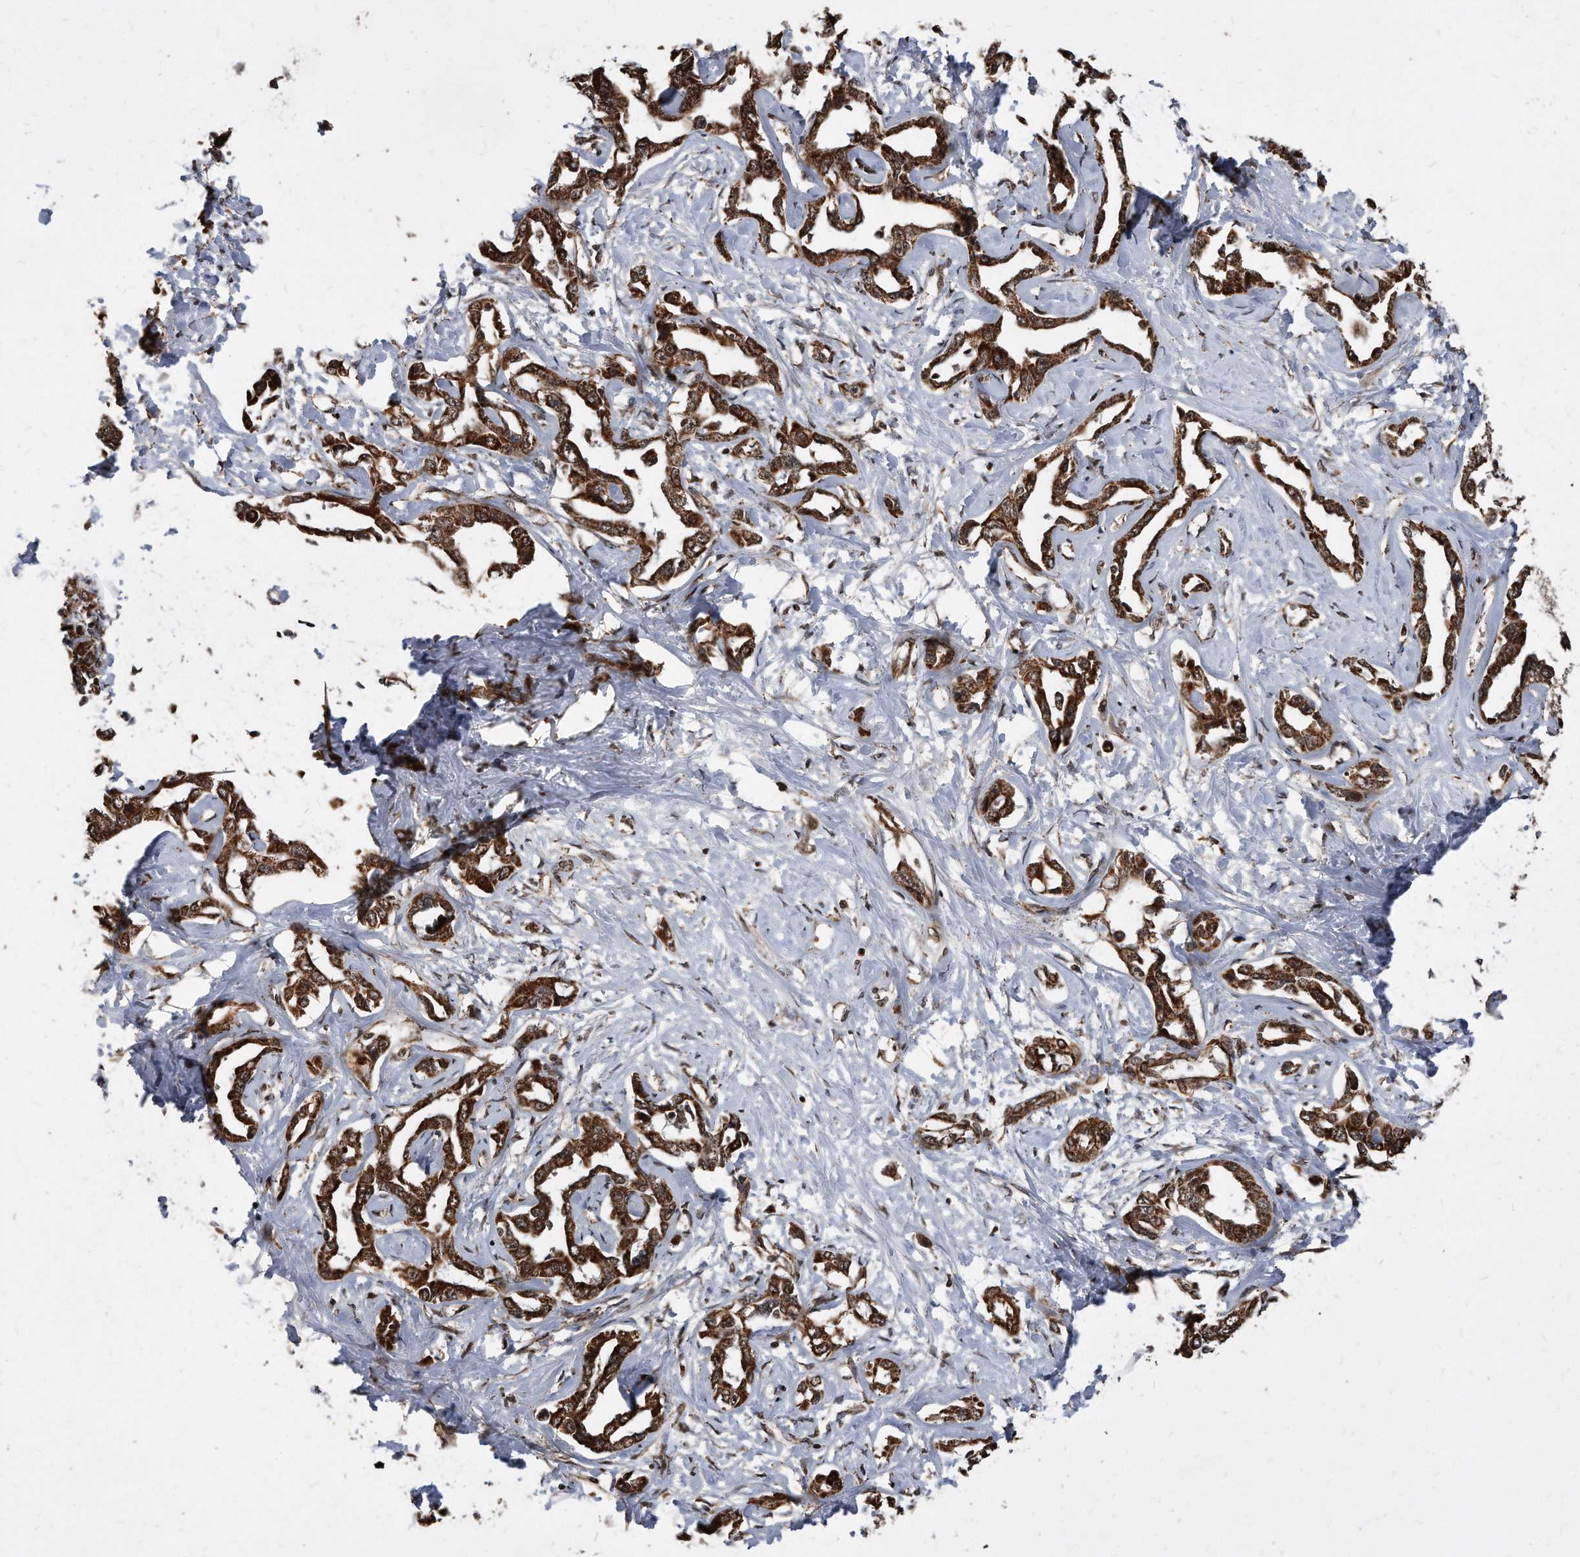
{"staining": {"intensity": "strong", "quantity": ">75%", "location": "cytoplasmic/membranous"}, "tissue": "liver cancer", "cell_type": "Tumor cells", "image_type": "cancer", "snomed": [{"axis": "morphology", "description": "Cholangiocarcinoma"}, {"axis": "topography", "description": "Liver"}], "caption": "About >75% of tumor cells in human cholangiocarcinoma (liver) reveal strong cytoplasmic/membranous protein expression as visualized by brown immunohistochemical staining.", "gene": "DUSP22", "patient": {"sex": "male", "age": 59}}